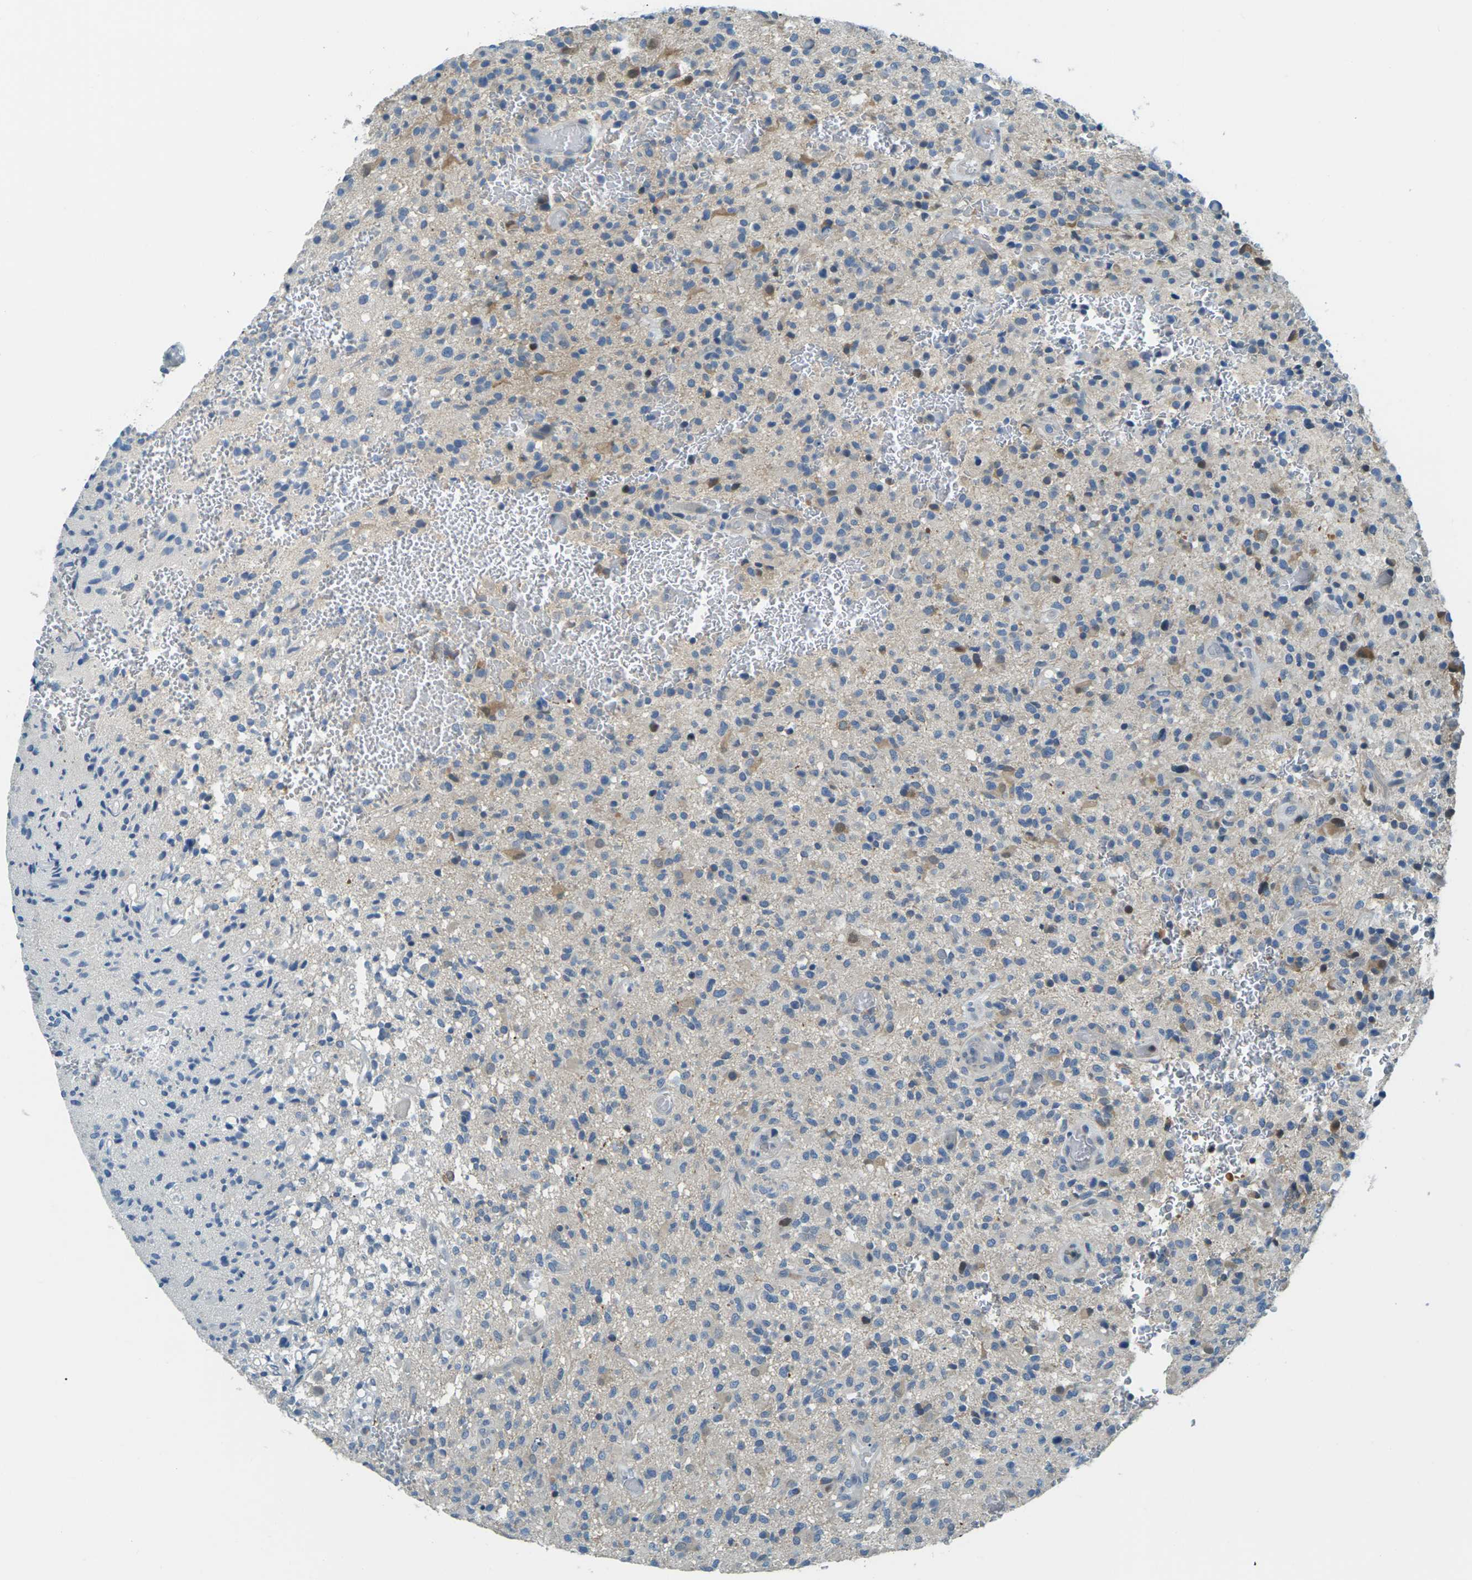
{"staining": {"intensity": "weak", "quantity": "<25%", "location": "cytoplasmic/membranous"}, "tissue": "glioma", "cell_type": "Tumor cells", "image_type": "cancer", "snomed": [{"axis": "morphology", "description": "Glioma, malignant, High grade"}, {"axis": "topography", "description": "Brain"}], "caption": "The immunohistochemistry histopathology image has no significant expression in tumor cells of glioma tissue. Brightfield microscopy of immunohistochemistry stained with DAB (brown) and hematoxylin (blue), captured at high magnification.", "gene": "NANOS2", "patient": {"sex": "male", "age": 71}}